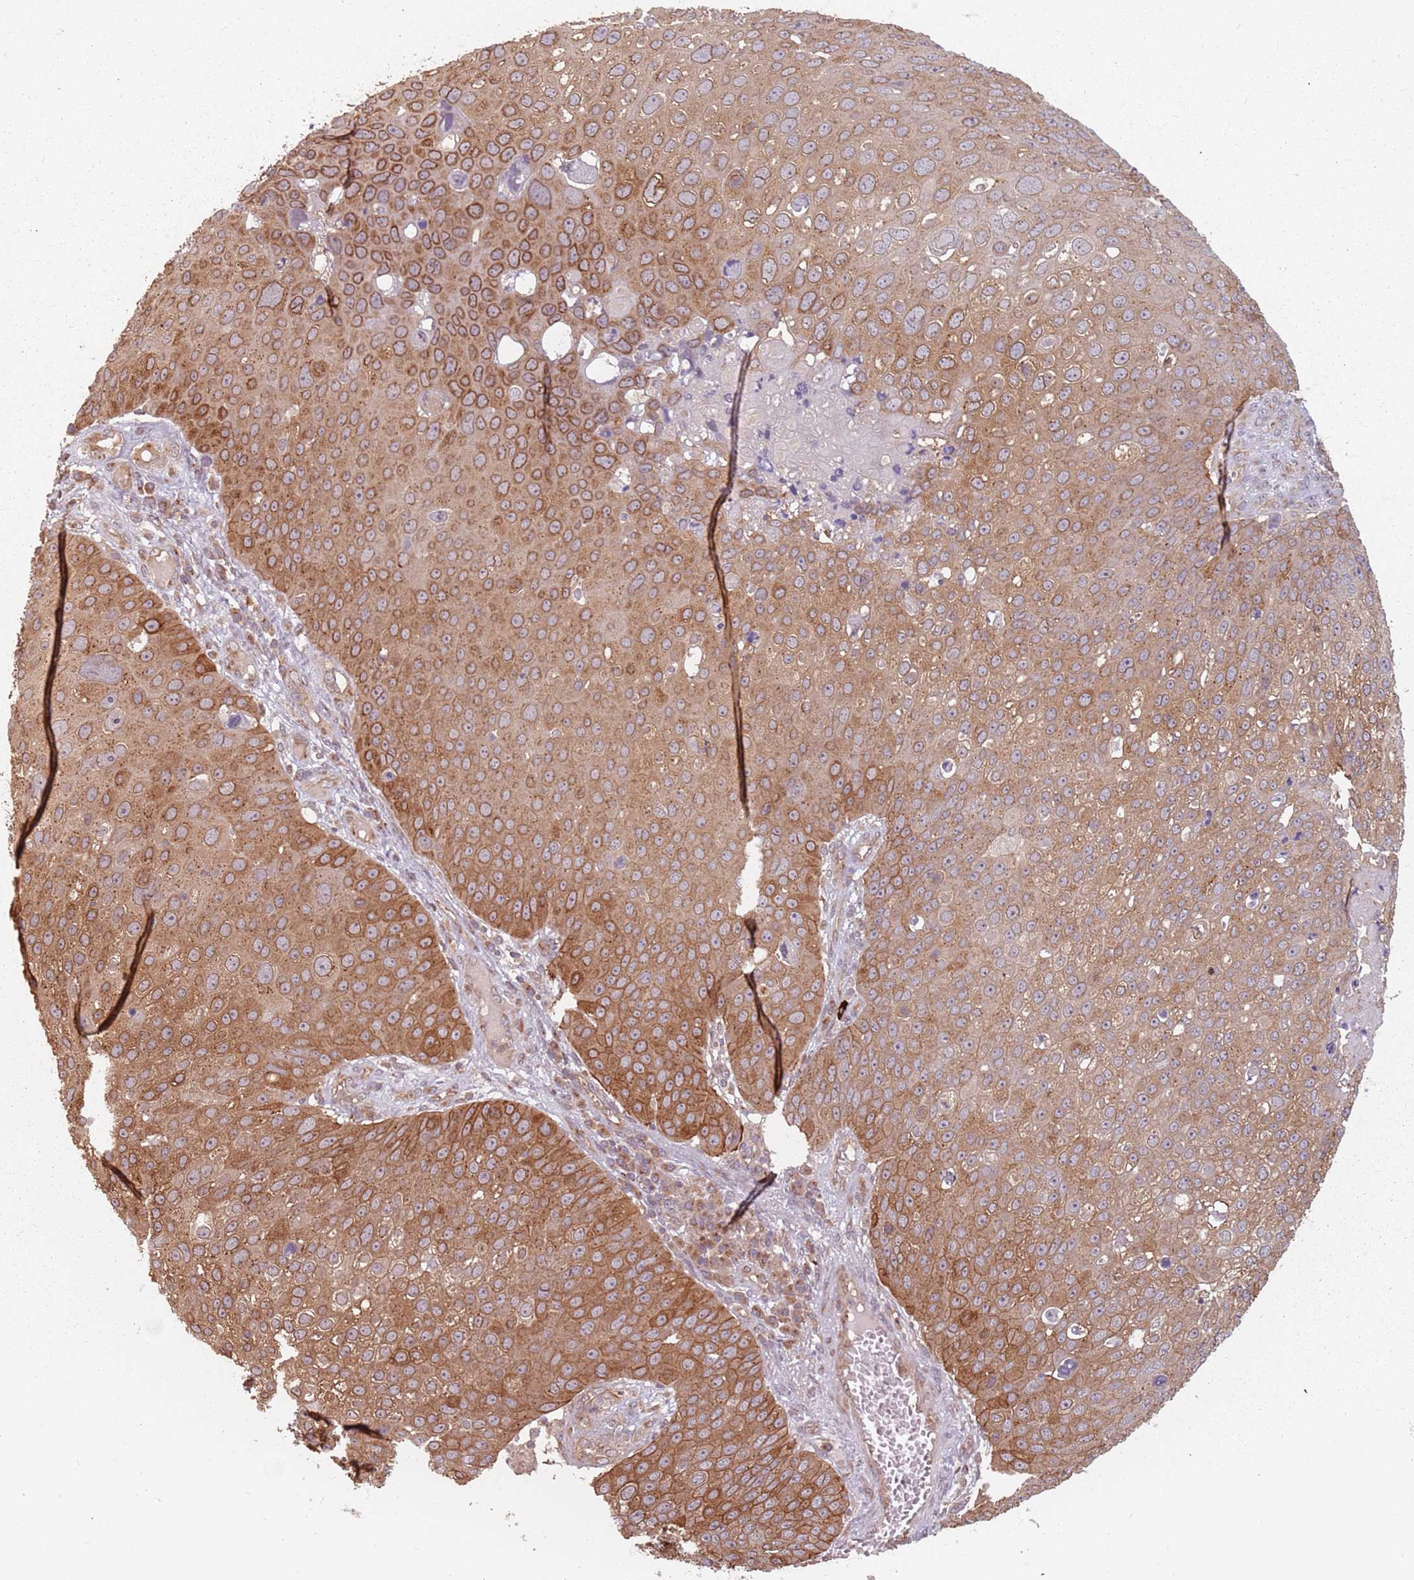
{"staining": {"intensity": "moderate", "quantity": ">75%", "location": "cytoplasmic/membranous"}, "tissue": "skin cancer", "cell_type": "Tumor cells", "image_type": "cancer", "snomed": [{"axis": "morphology", "description": "Squamous cell carcinoma, NOS"}, {"axis": "topography", "description": "Skin"}], "caption": "Moderate cytoplasmic/membranous staining is seen in about >75% of tumor cells in skin squamous cell carcinoma.", "gene": "C3orf14", "patient": {"sex": "male", "age": 71}}